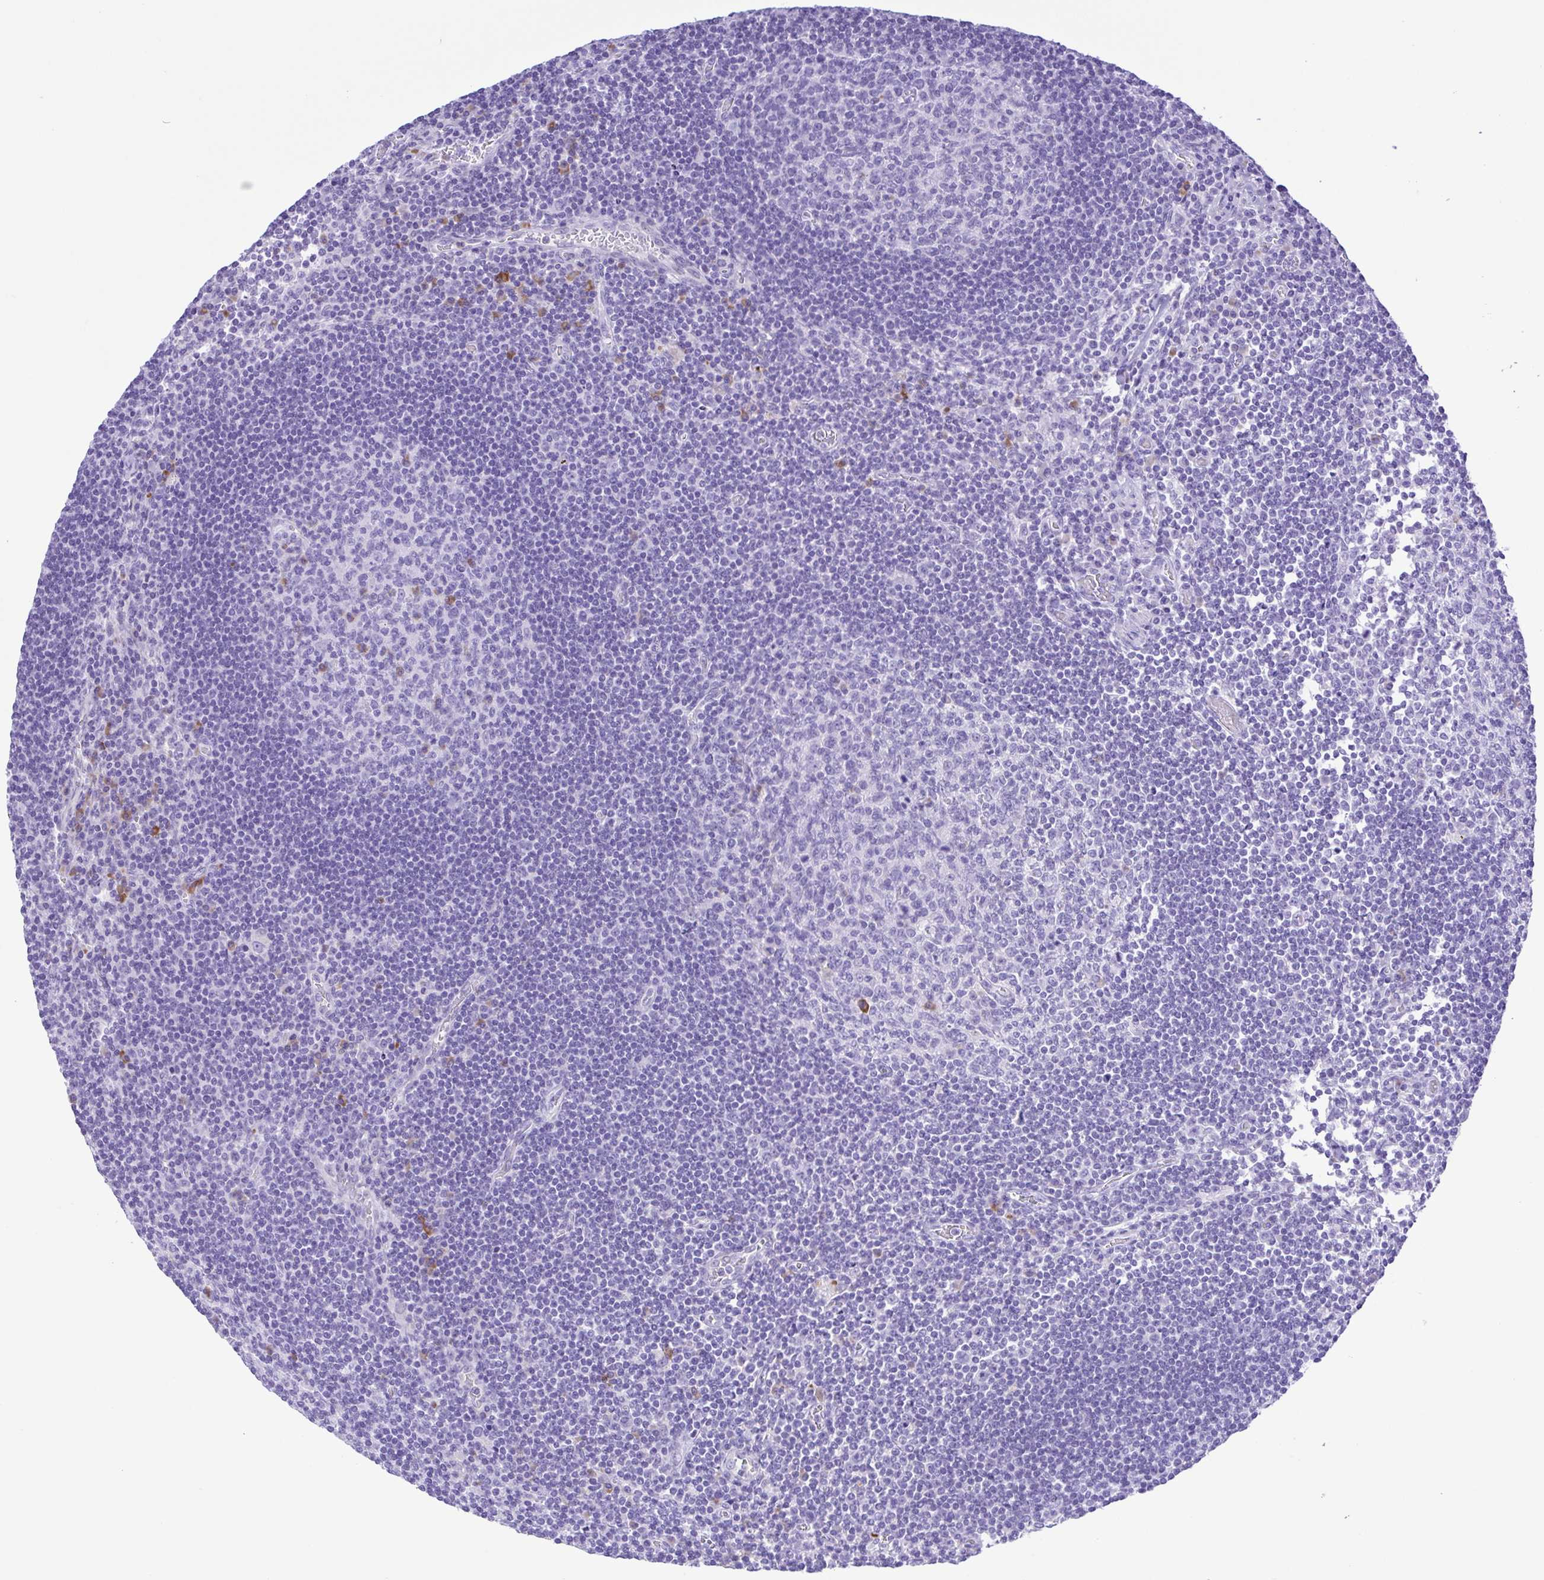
{"staining": {"intensity": "moderate", "quantity": "<25%", "location": "cytoplasmic/membranous"}, "tissue": "lymph node", "cell_type": "Germinal center cells", "image_type": "normal", "snomed": [{"axis": "morphology", "description": "Normal tissue, NOS"}, {"axis": "topography", "description": "Lymph node"}], "caption": "Immunohistochemical staining of benign lymph node exhibits moderate cytoplasmic/membranous protein expression in about <25% of germinal center cells. (DAB (3,3'-diaminobenzidine) = brown stain, brightfield microscopy at high magnification).", "gene": "GPR17", "patient": {"sex": "male", "age": 67}}